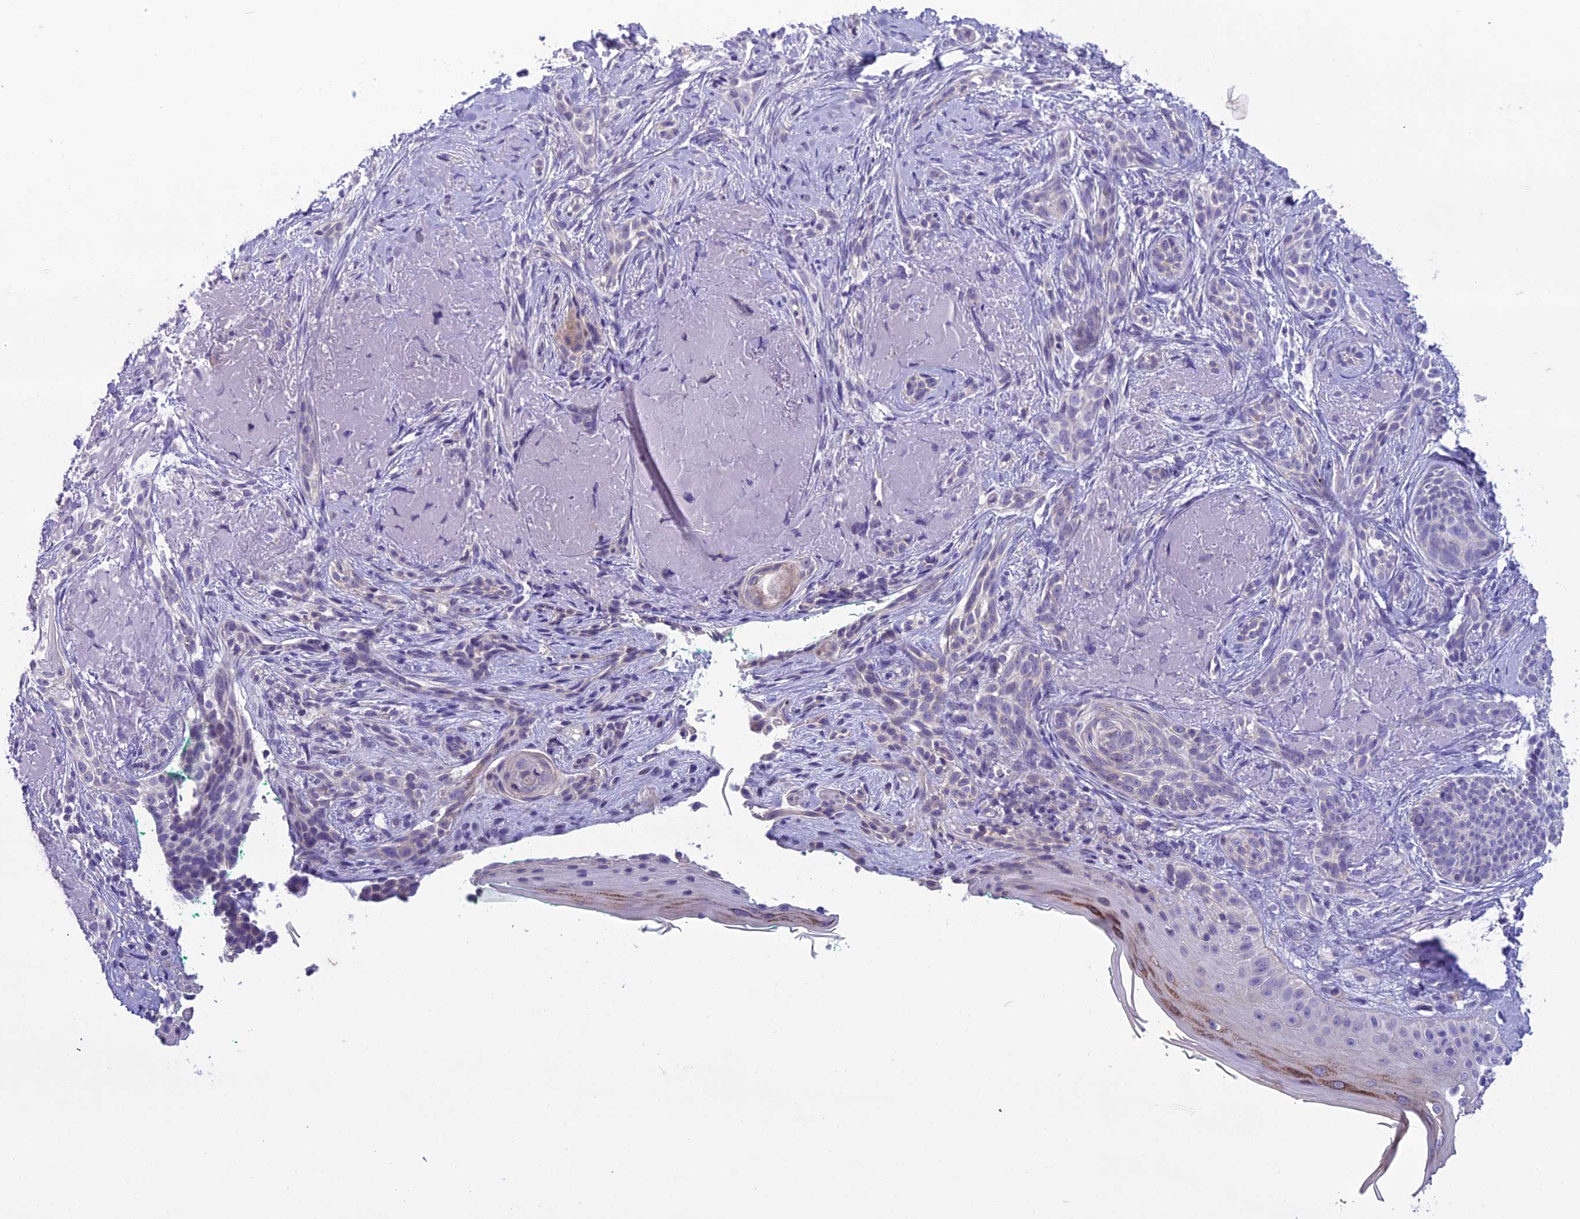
{"staining": {"intensity": "negative", "quantity": "none", "location": "none"}, "tissue": "skin cancer", "cell_type": "Tumor cells", "image_type": "cancer", "snomed": [{"axis": "morphology", "description": "Basal cell carcinoma"}, {"axis": "topography", "description": "Skin"}], "caption": "This is a image of IHC staining of skin basal cell carcinoma, which shows no expression in tumor cells.", "gene": "SCRT1", "patient": {"sex": "male", "age": 71}}